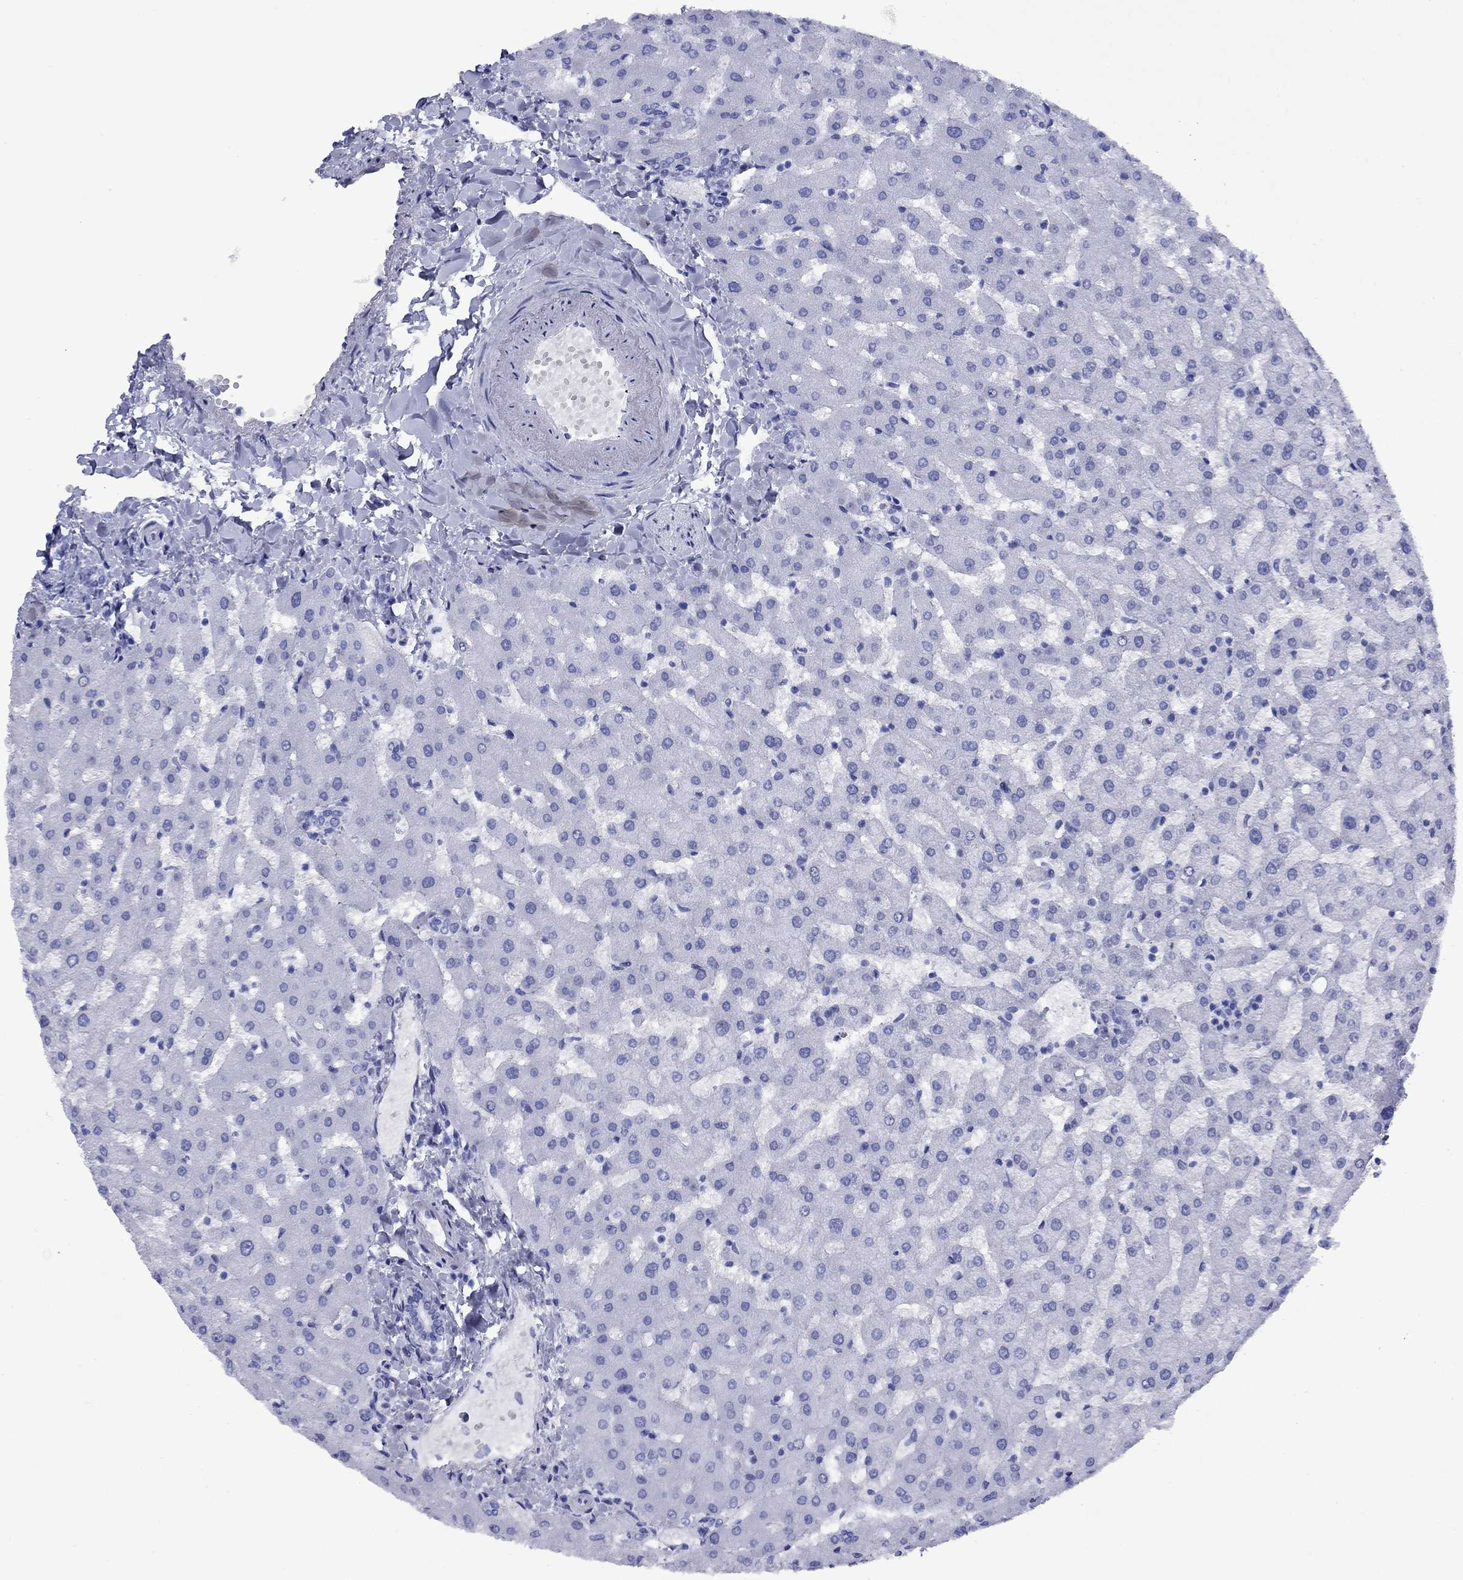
{"staining": {"intensity": "negative", "quantity": "none", "location": "none"}, "tissue": "liver", "cell_type": "Cholangiocytes", "image_type": "normal", "snomed": [{"axis": "morphology", "description": "Normal tissue, NOS"}, {"axis": "topography", "description": "Liver"}], "caption": "High magnification brightfield microscopy of unremarkable liver stained with DAB (brown) and counterstained with hematoxylin (blue): cholangiocytes show no significant expression. Nuclei are stained in blue.", "gene": "ROM1", "patient": {"sex": "female", "age": 50}}